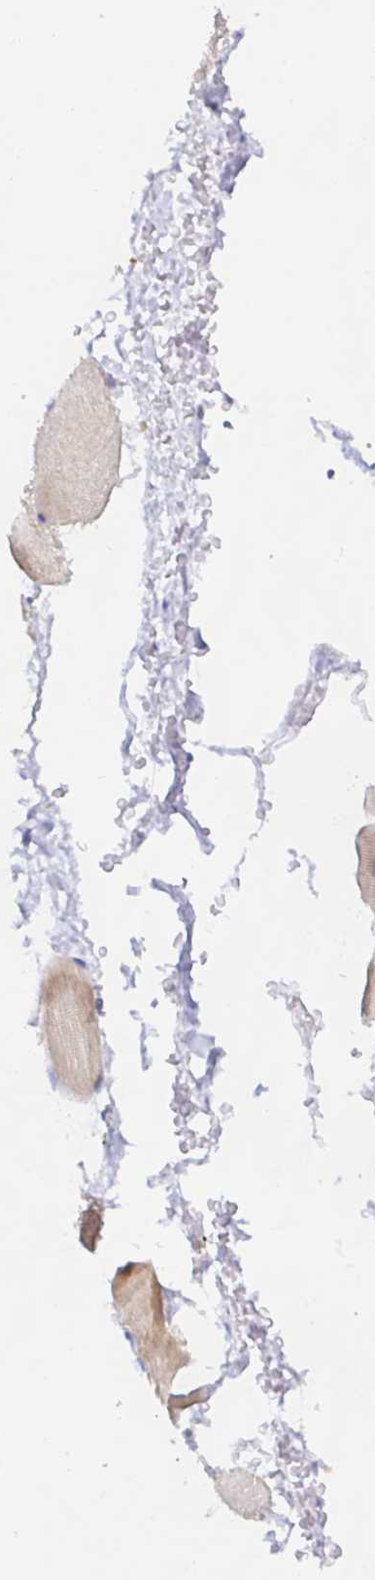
{"staining": {"intensity": "weak", "quantity": ">75%", "location": "cytoplasmic/membranous"}, "tissue": "skeletal muscle", "cell_type": "Myocytes", "image_type": "normal", "snomed": [{"axis": "morphology", "description": "Normal tissue, NOS"}, {"axis": "topography", "description": "Skeletal muscle"}], "caption": "A low amount of weak cytoplasmic/membranous staining is appreciated in about >75% of myocytes in unremarkable skeletal muscle.", "gene": "METTL22", "patient": {"sex": "female", "age": 37}}